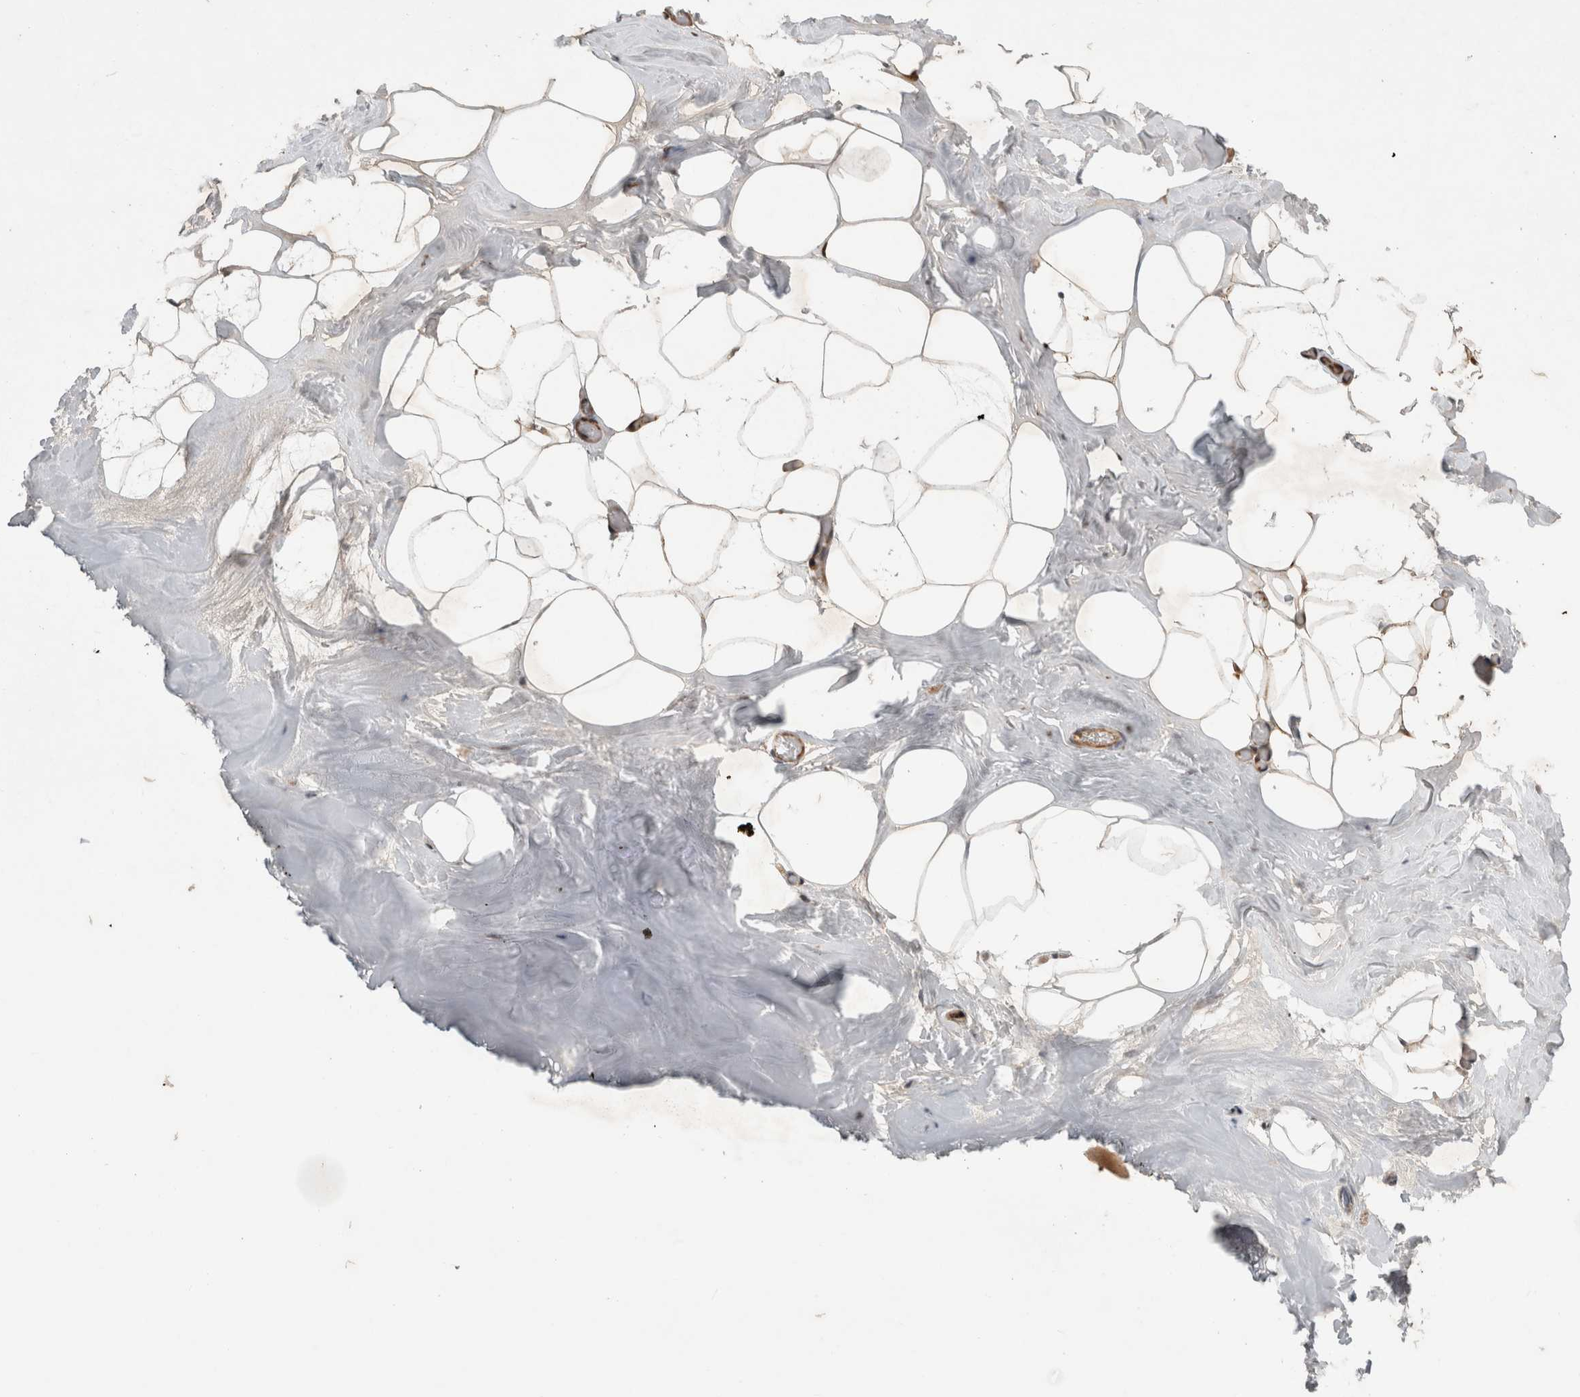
{"staining": {"intensity": "weak", "quantity": ">75%", "location": "cytoplasmic/membranous"}, "tissue": "adipose tissue", "cell_type": "Adipocytes", "image_type": "normal", "snomed": [{"axis": "morphology", "description": "Normal tissue, NOS"}, {"axis": "morphology", "description": "Fibrosis, NOS"}, {"axis": "topography", "description": "Breast"}, {"axis": "topography", "description": "Adipose tissue"}], "caption": "Approximately >75% of adipocytes in benign adipose tissue demonstrate weak cytoplasmic/membranous protein positivity as visualized by brown immunohistochemical staining.", "gene": "SERAC1", "patient": {"sex": "female", "age": 39}}